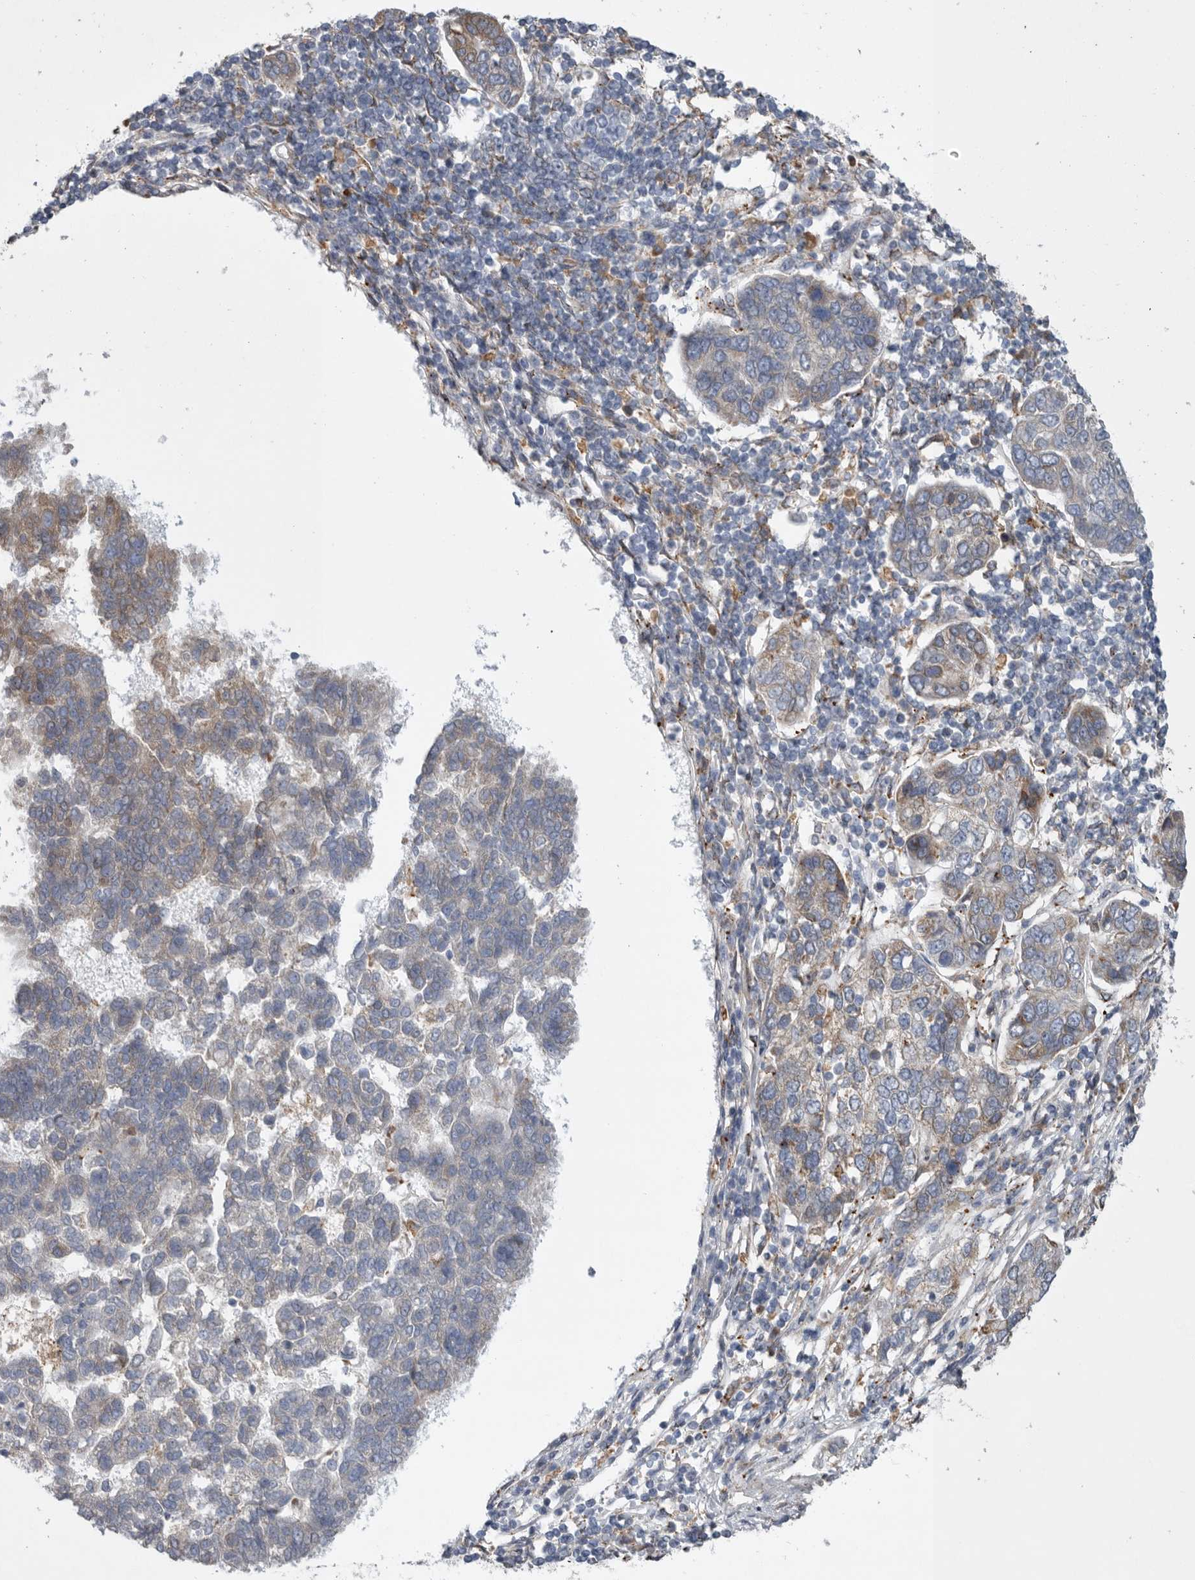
{"staining": {"intensity": "moderate", "quantity": "<25%", "location": "cytoplasmic/membranous"}, "tissue": "pancreatic cancer", "cell_type": "Tumor cells", "image_type": "cancer", "snomed": [{"axis": "morphology", "description": "Adenocarcinoma, NOS"}, {"axis": "topography", "description": "Pancreas"}], "caption": "DAB (3,3'-diaminobenzidine) immunohistochemical staining of pancreatic adenocarcinoma shows moderate cytoplasmic/membranous protein expression in about <25% of tumor cells.", "gene": "GANAB", "patient": {"sex": "female", "age": 61}}